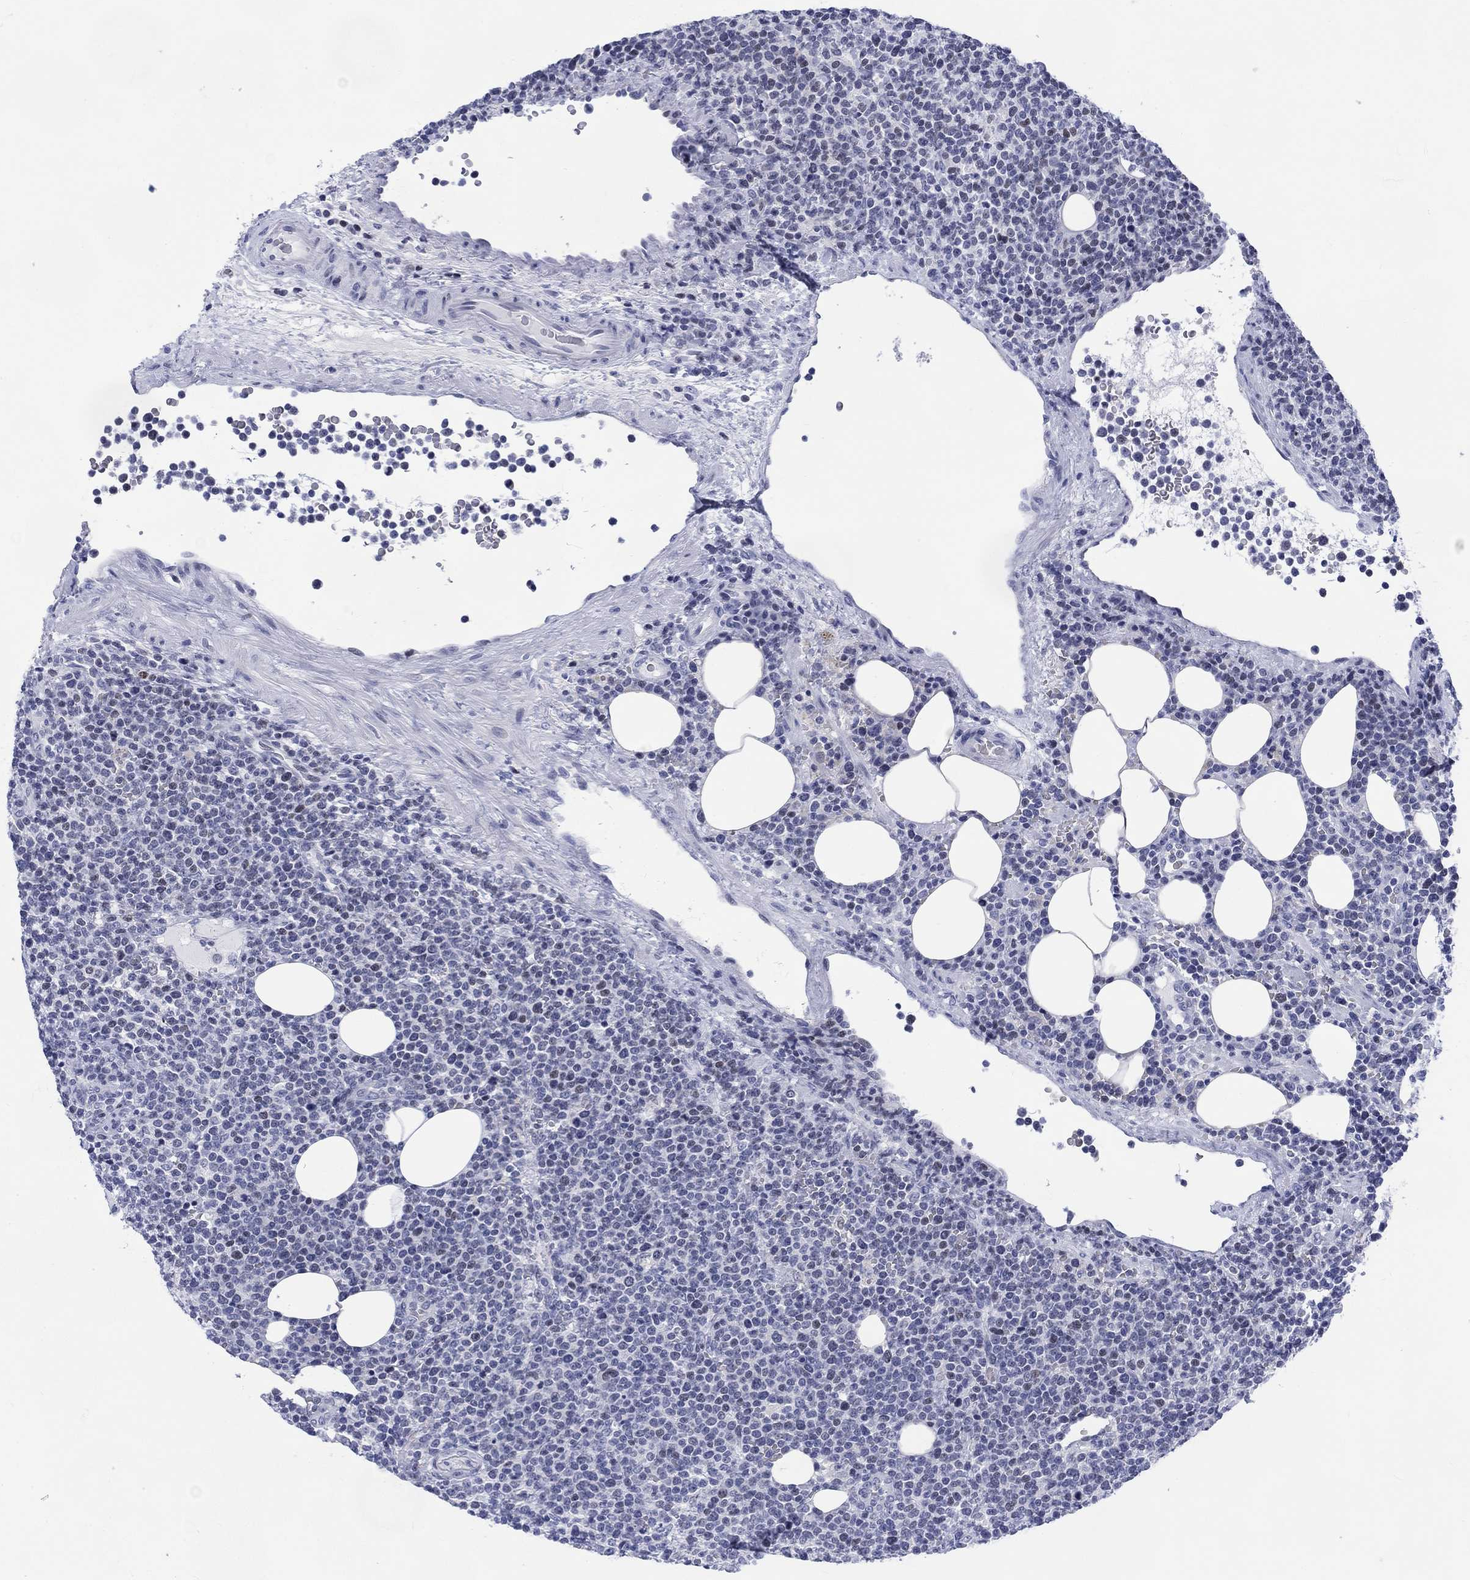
{"staining": {"intensity": "negative", "quantity": "none", "location": "none"}, "tissue": "lymphoma", "cell_type": "Tumor cells", "image_type": "cancer", "snomed": [{"axis": "morphology", "description": "Malignant lymphoma, non-Hodgkin's type, High grade"}, {"axis": "topography", "description": "Lymph node"}], "caption": "The histopathology image demonstrates no staining of tumor cells in high-grade malignant lymphoma, non-Hodgkin's type.", "gene": "CDCA2", "patient": {"sex": "male", "age": 61}}